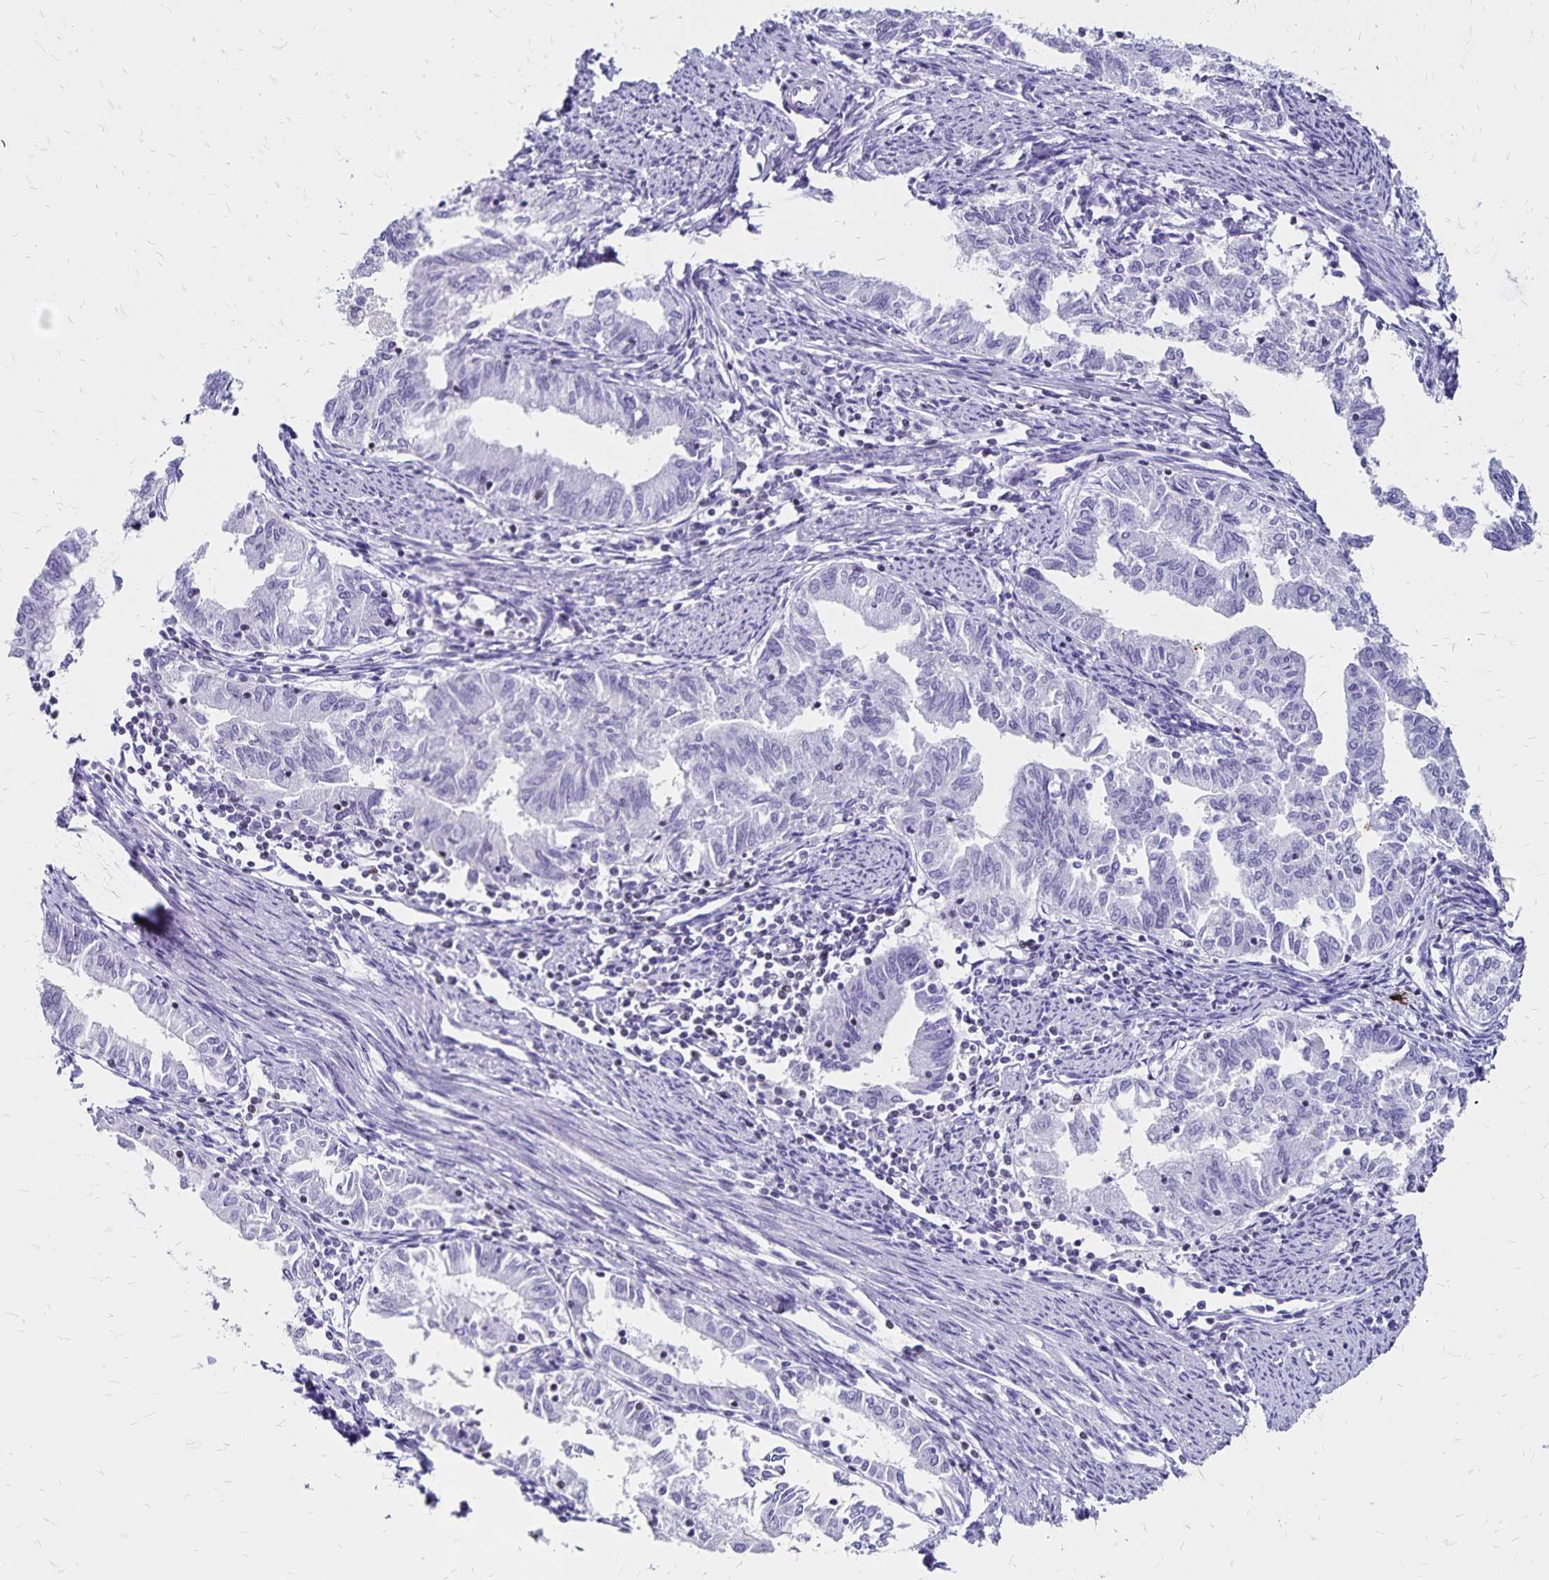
{"staining": {"intensity": "negative", "quantity": "none", "location": "none"}, "tissue": "endometrial cancer", "cell_type": "Tumor cells", "image_type": "cancer", "snomed": [{"axis": "morphology", "description": "Adenocarcinoma, NOS"}, {"axis": "topography", "description": "Endometrium"}], "caption": "A histopathology image of human adenocarcinoma (endometrial) is negative for staining in tumor cells.", "gene": "IKZF1", "patient": {"sex": "female", "age": 79}}